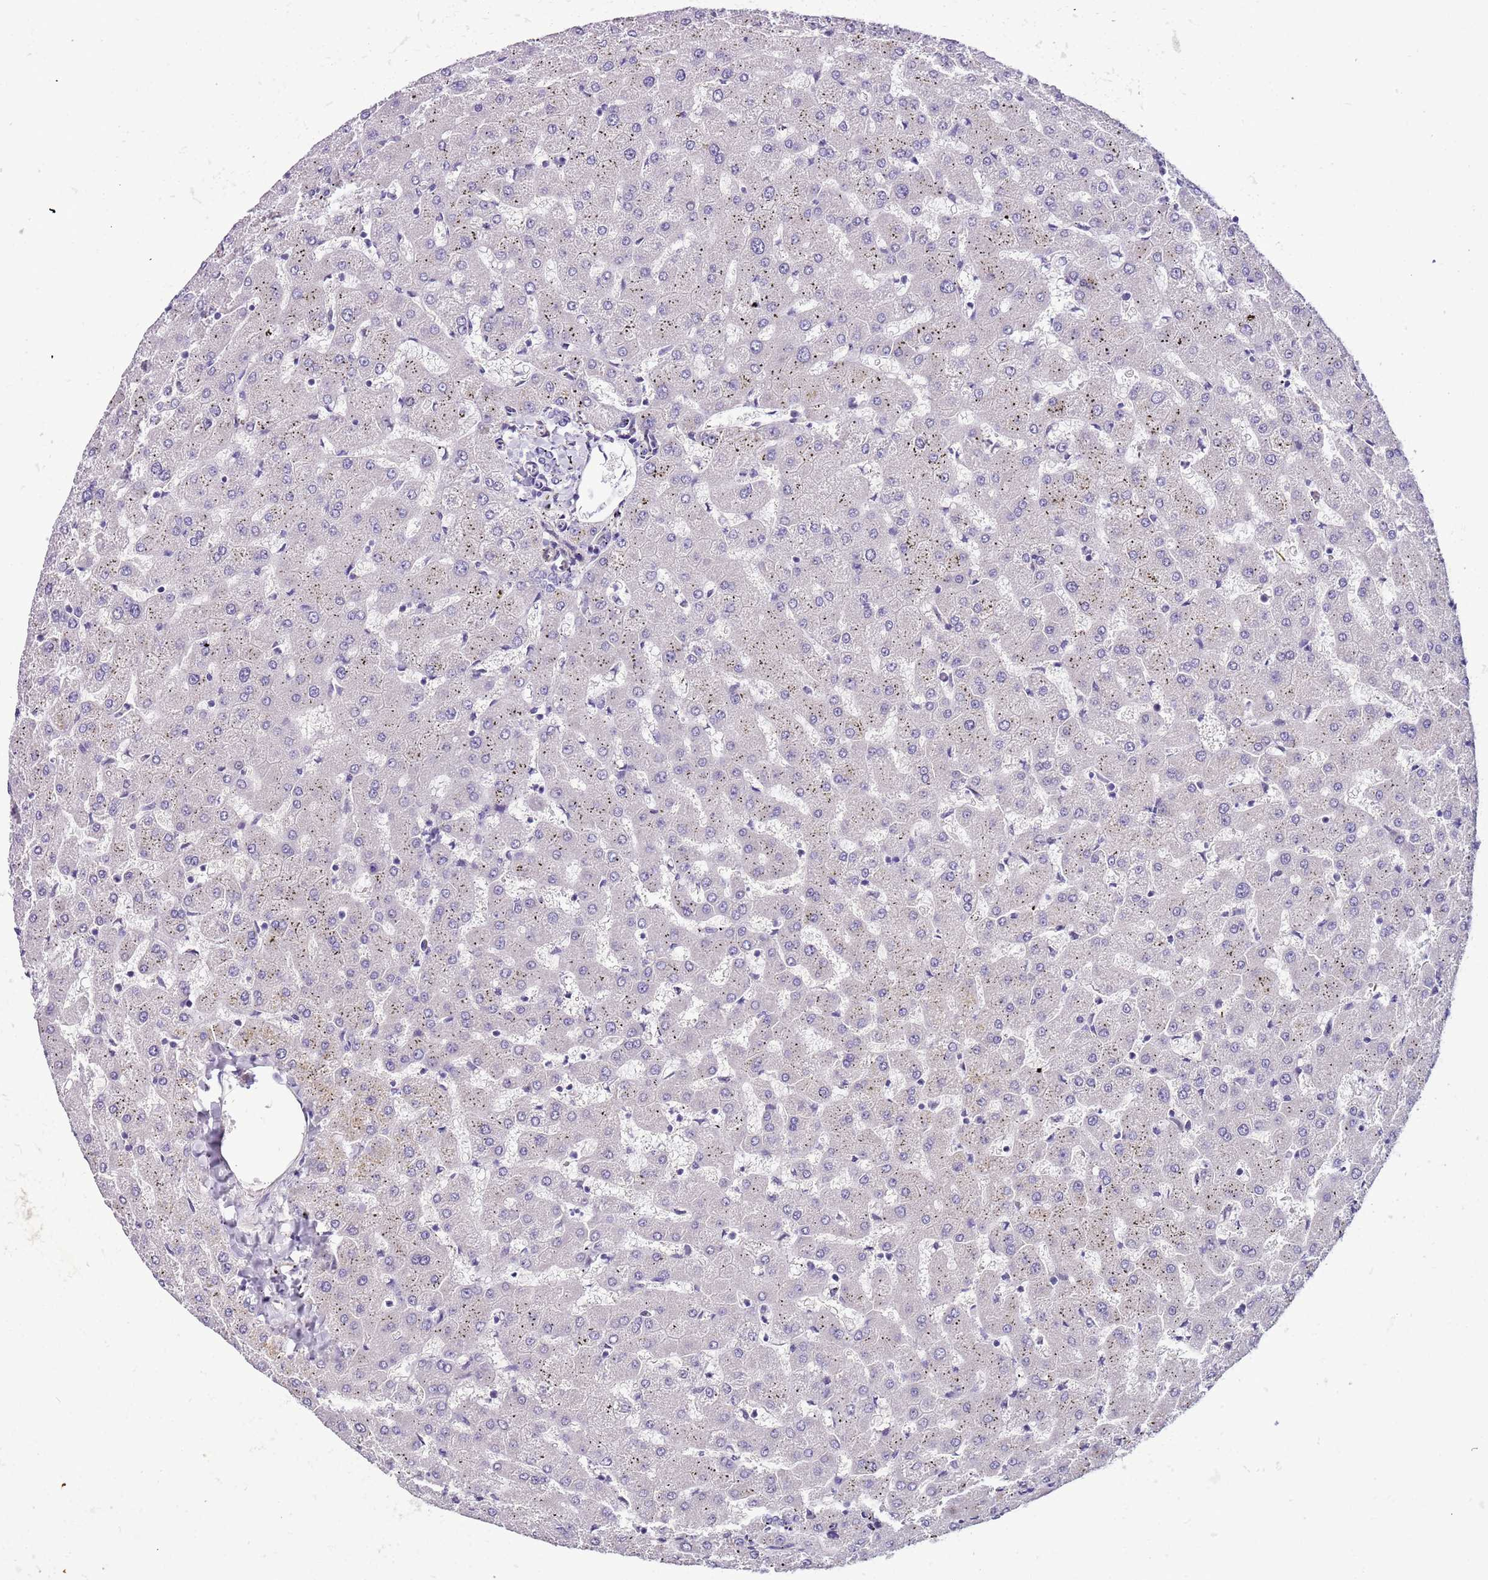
{"staining": {"intensity": "negative", "quantity": "none", "location": "none"}, "tissue": "liver", "cell_type": "Cholangiocytes", "image_type": "normal", "snomed": [{"axis": "morphology", "description": "Normal tissue, NOS"}, {"axis": "topography", "description": "Liver"}], "caption": "This is a photomicrograph of IHC staining of benign liver, which shows no staining in cholangiocytes.", "gene": "PLEKHH1", "patient": {"sex": "female", "age": 63}}